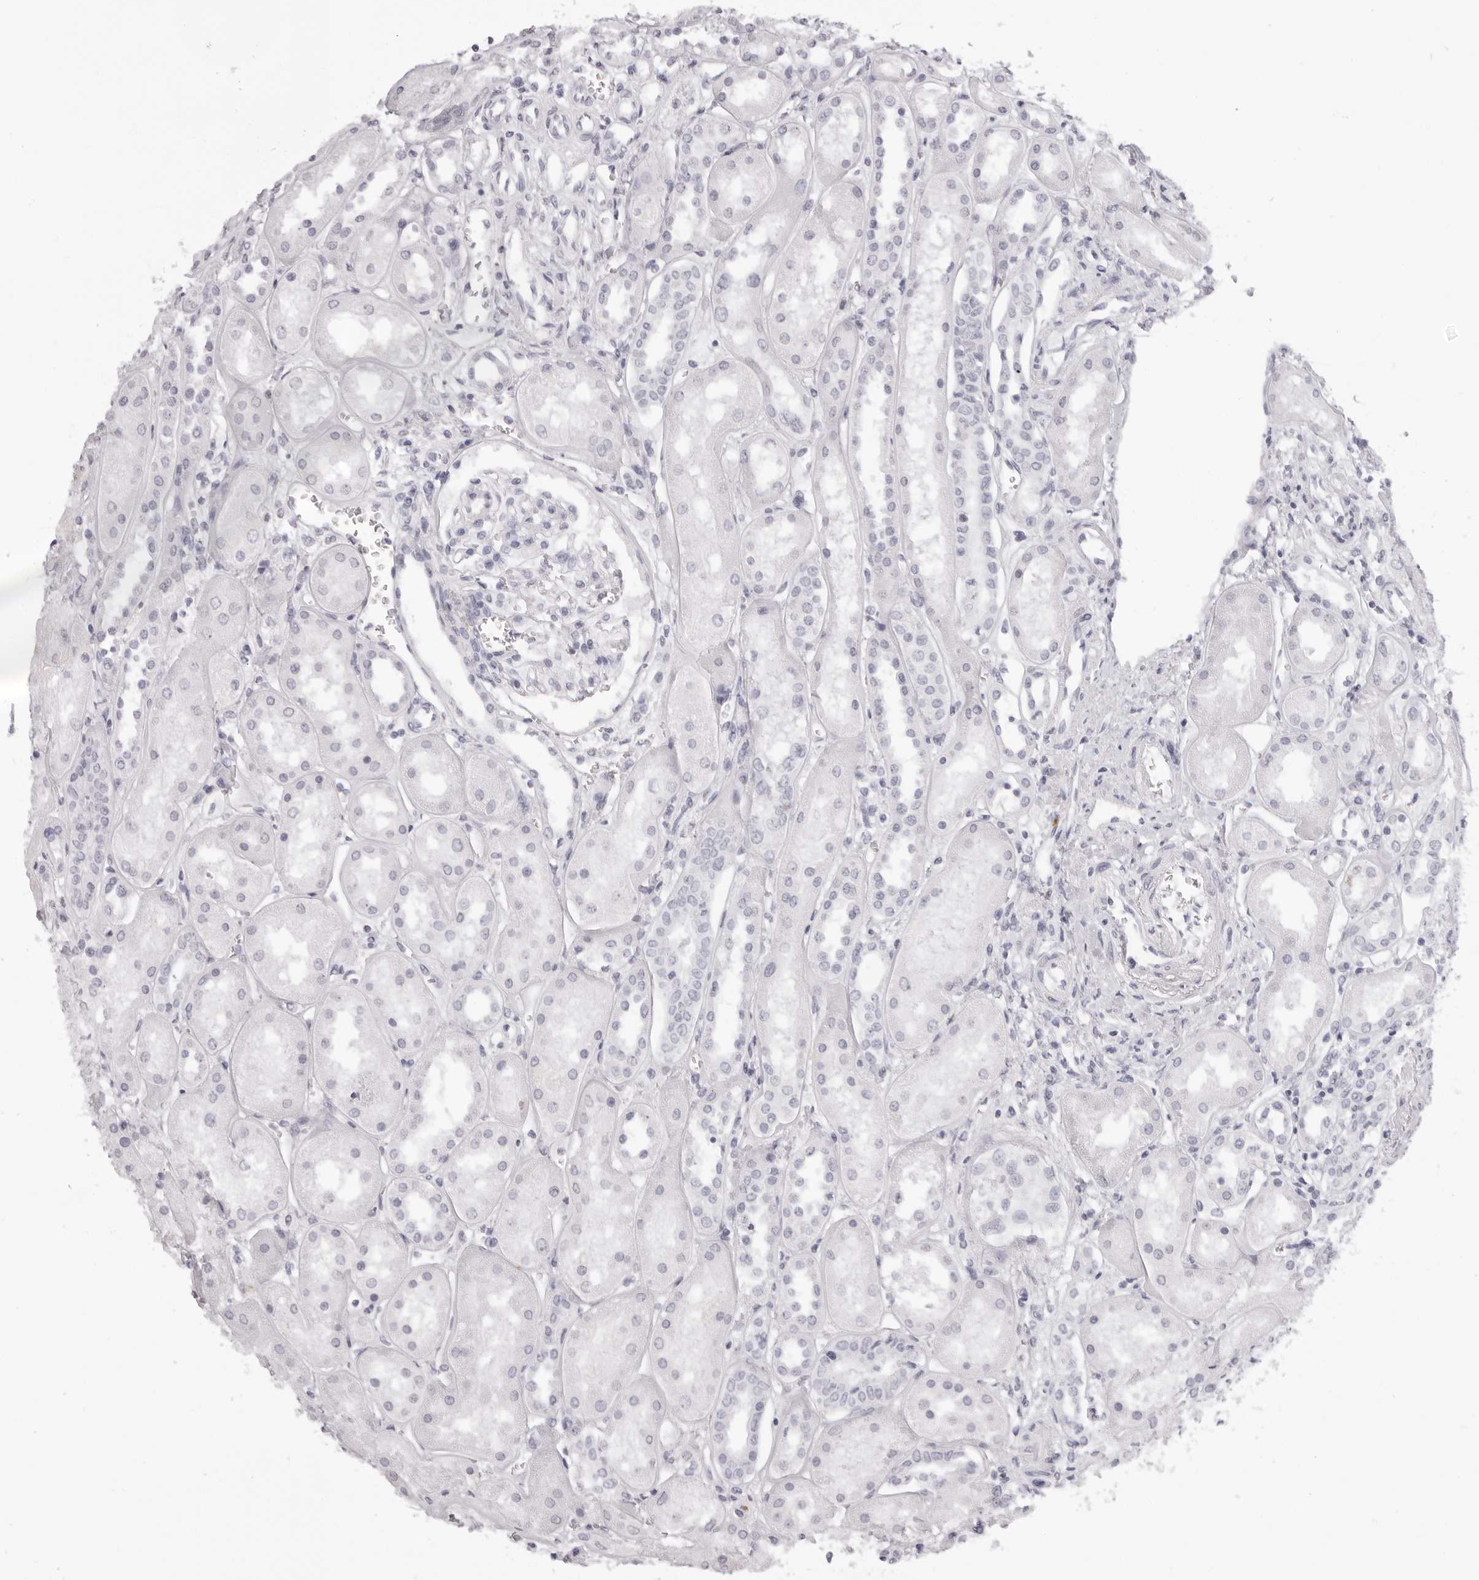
{"staining": {"intensity": "negative", "quantity": "none", "location": "none"}, "tissue": "kidney", "cell_type": "Cells in glomeruli", "image_type": "normal", "snomed": [{"axis": "morphology", "description": "Normal tissue, NOS"}, {"axis": "topography", "description": "Kidney"}], "caption": "Immunohistochemical staining of normal kidney displays no significant positivity in cells in glomeruli.", "gene": "RHO", "patient": {"sex": "male", "age": 70}}